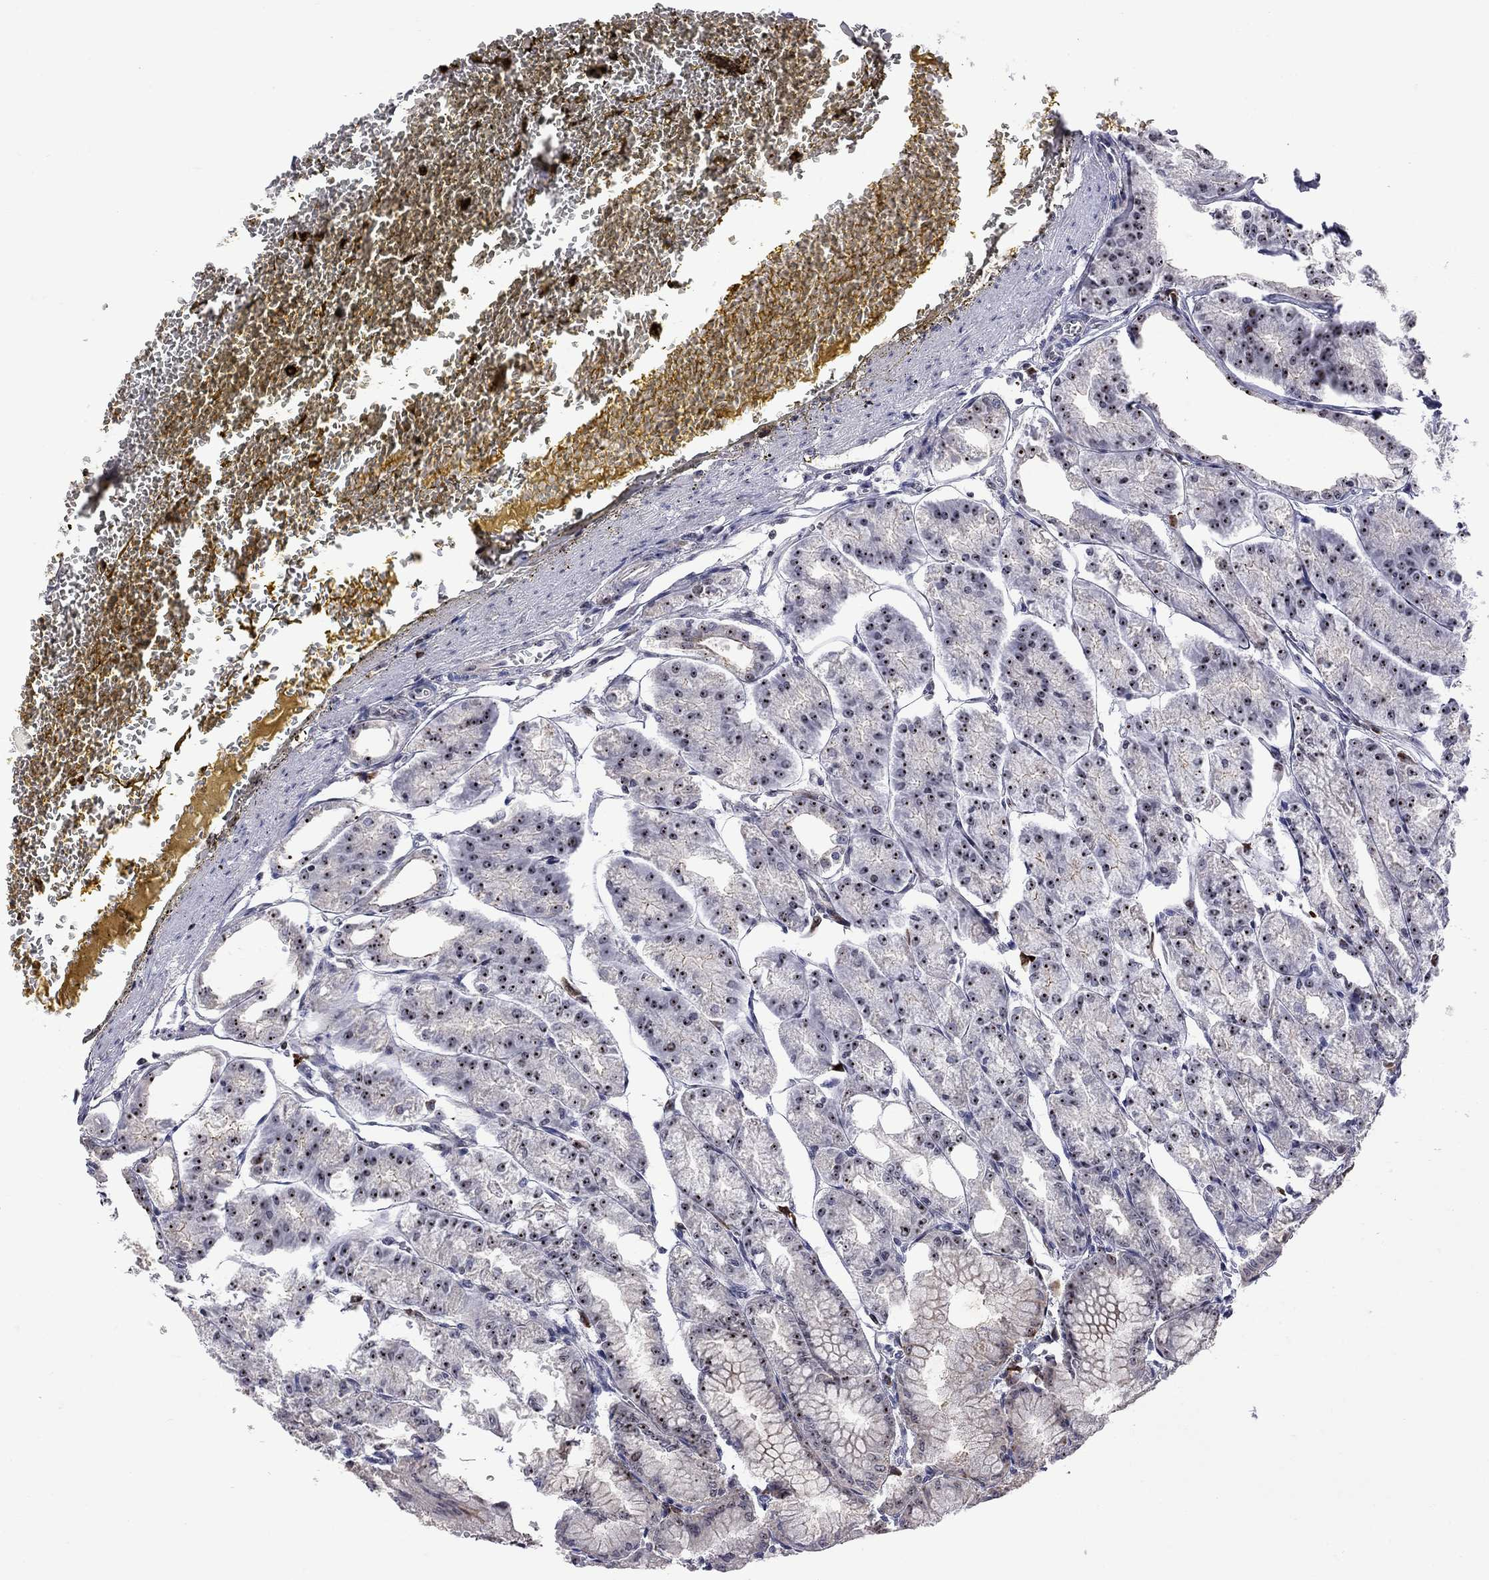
{"staining": {"intensity": "moderate", "quantity": ">75%", "location": "nuclear"}, "tissue": "stomach", "cell_type": "Glandular cells", "image_type": "normal", "snomed": [{"axis": "morphology", "description": "Normal tissue, NOS"}, {"axis": "topography", "description": "Stomach, lower"}], "caption": "Stomach stained with a brown dye displays moderate nuclear positive expression in approximately >75% of glandular cells.", "gene": "DHX33", "patient": {"sex": "male", "age": 71}}